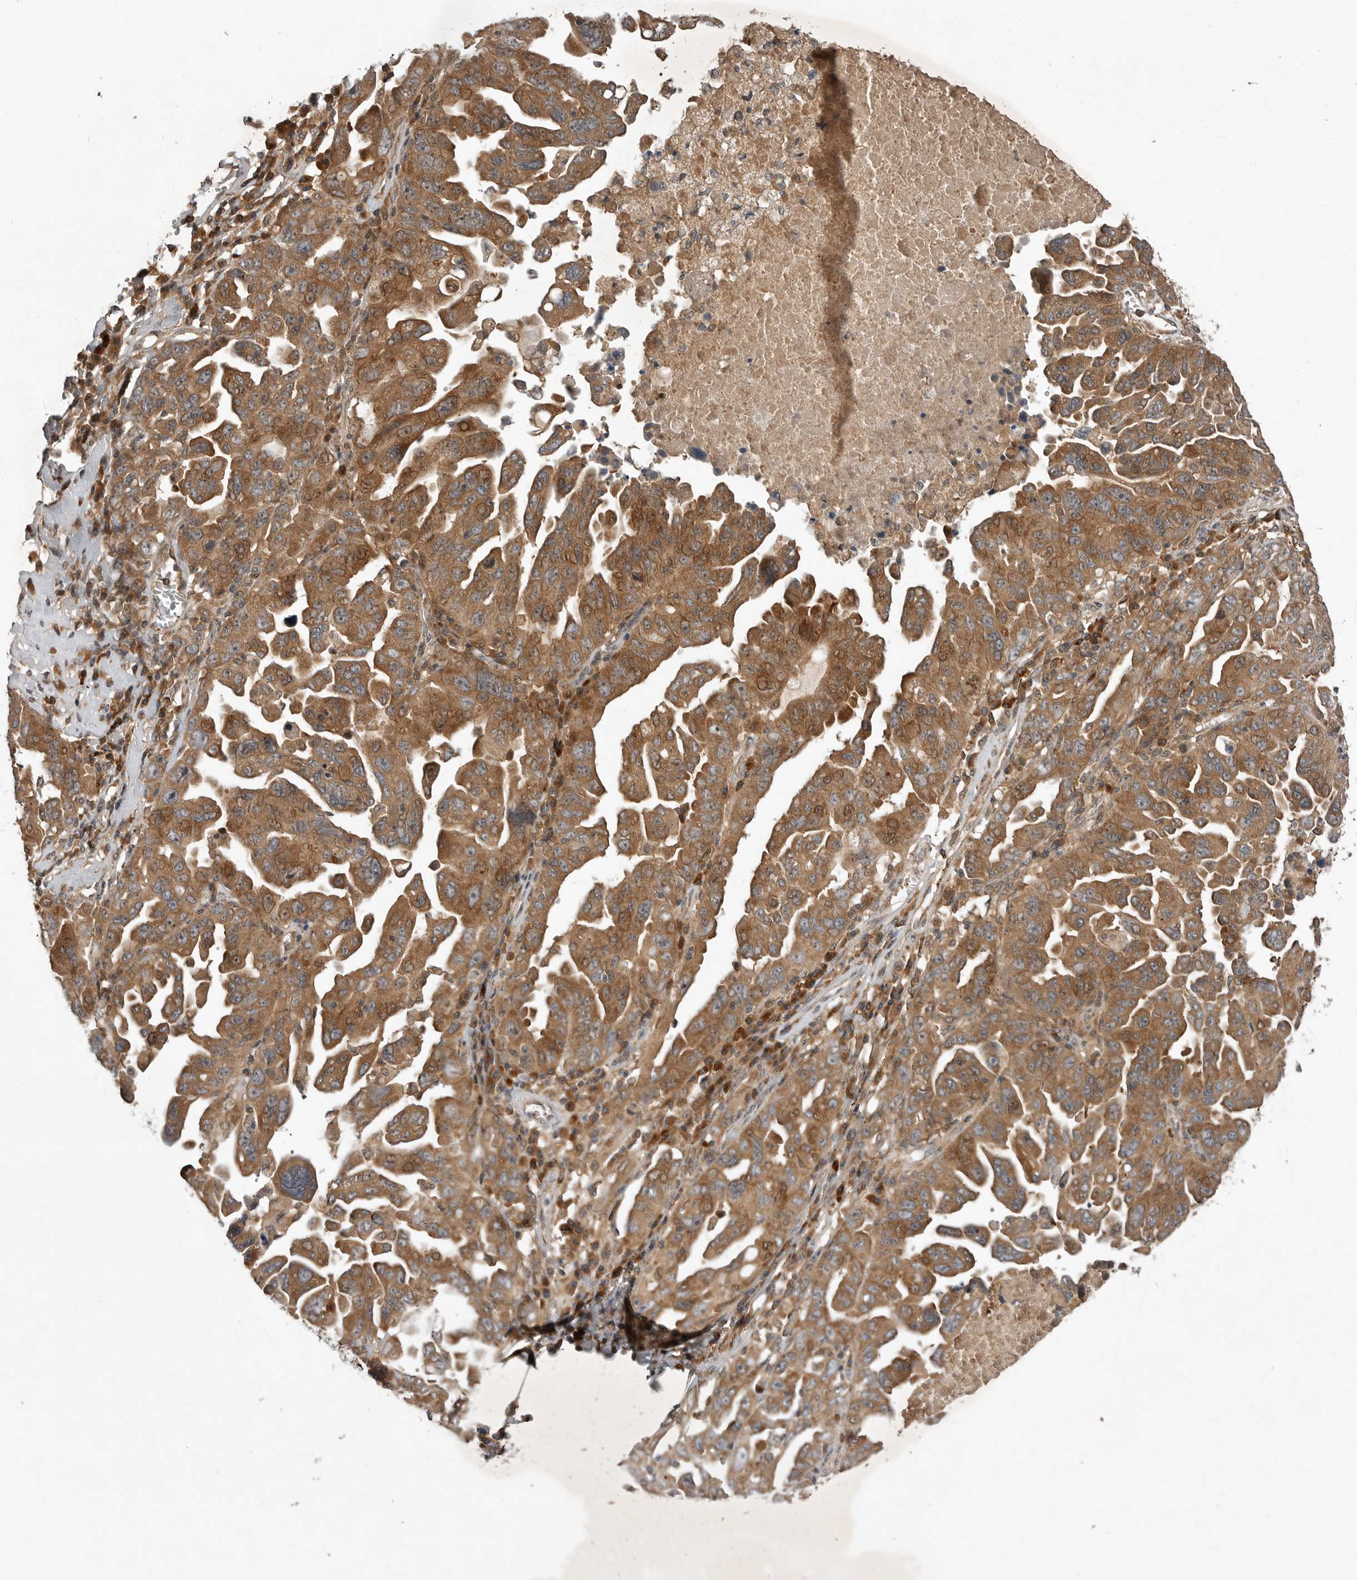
{"staining": {"intensity": "moderate", "quantity": ">75%", "location": "cytoplasmic/membranous"}, "tissue": "ovarian cancer", "cell_type": "Tumor cells", "image_type": "cancer", "snomed": [{"axis": "morphology", "description": "Carcinoma, endometroid"}, {"axis": "topography", "description": "Ovary"}], "caption": "Moderate cytoplasmic/membranous protein expression is appreciated in approximately >75% of tumor cells in ovarian cancer. The staining was performed using DAB to visualize the protein expression in brown, while the nuclei were stained in blue with hematoxylin (Magnification: 20x).", "gene": "OSBPL9", "patient": {"sex": "female", "age": 62}}